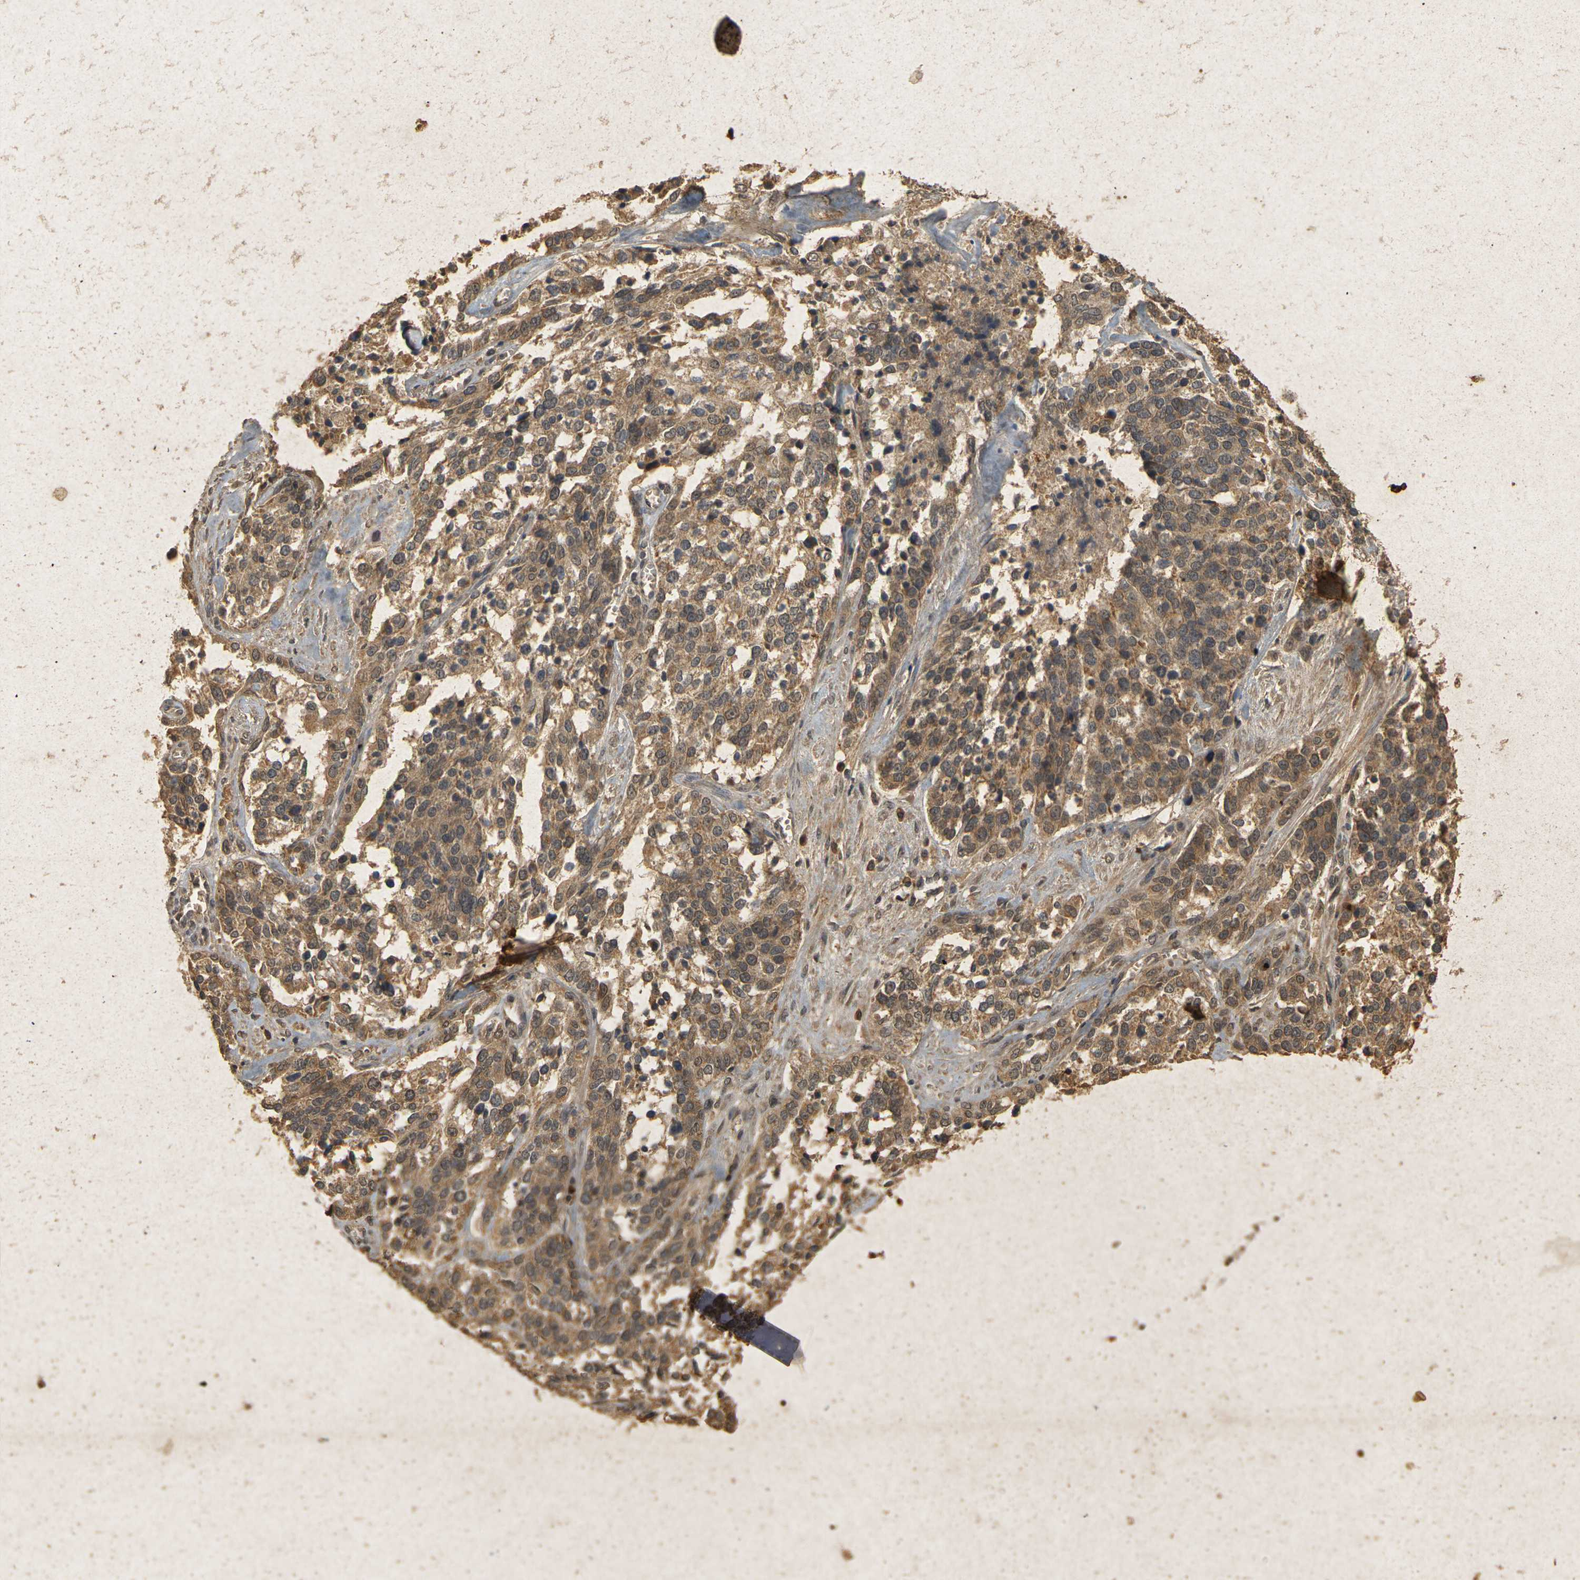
{"staining": {"intensity": "moderate", "quantity": ">75%", "location": "cytoplasmic/membranous"}, "tissue": "ovarian cancer", "cell_type": "Tumor cells", "image_type": "cancer", "snomed": [{"axis": "morphology", "description": "Cystadenocarcinoma, serous, NOS"}, {"axis": "topography", "description": "Ovary"}], "caption": "Immunohistochemical staining of human ovarian cancer demonstrates medium levels of moderate cytoplasmic/membranous protein positivity in about >75% of tumor cells.", "gene": "ERN1", "patient": {"sex": "female", "age": 44}}